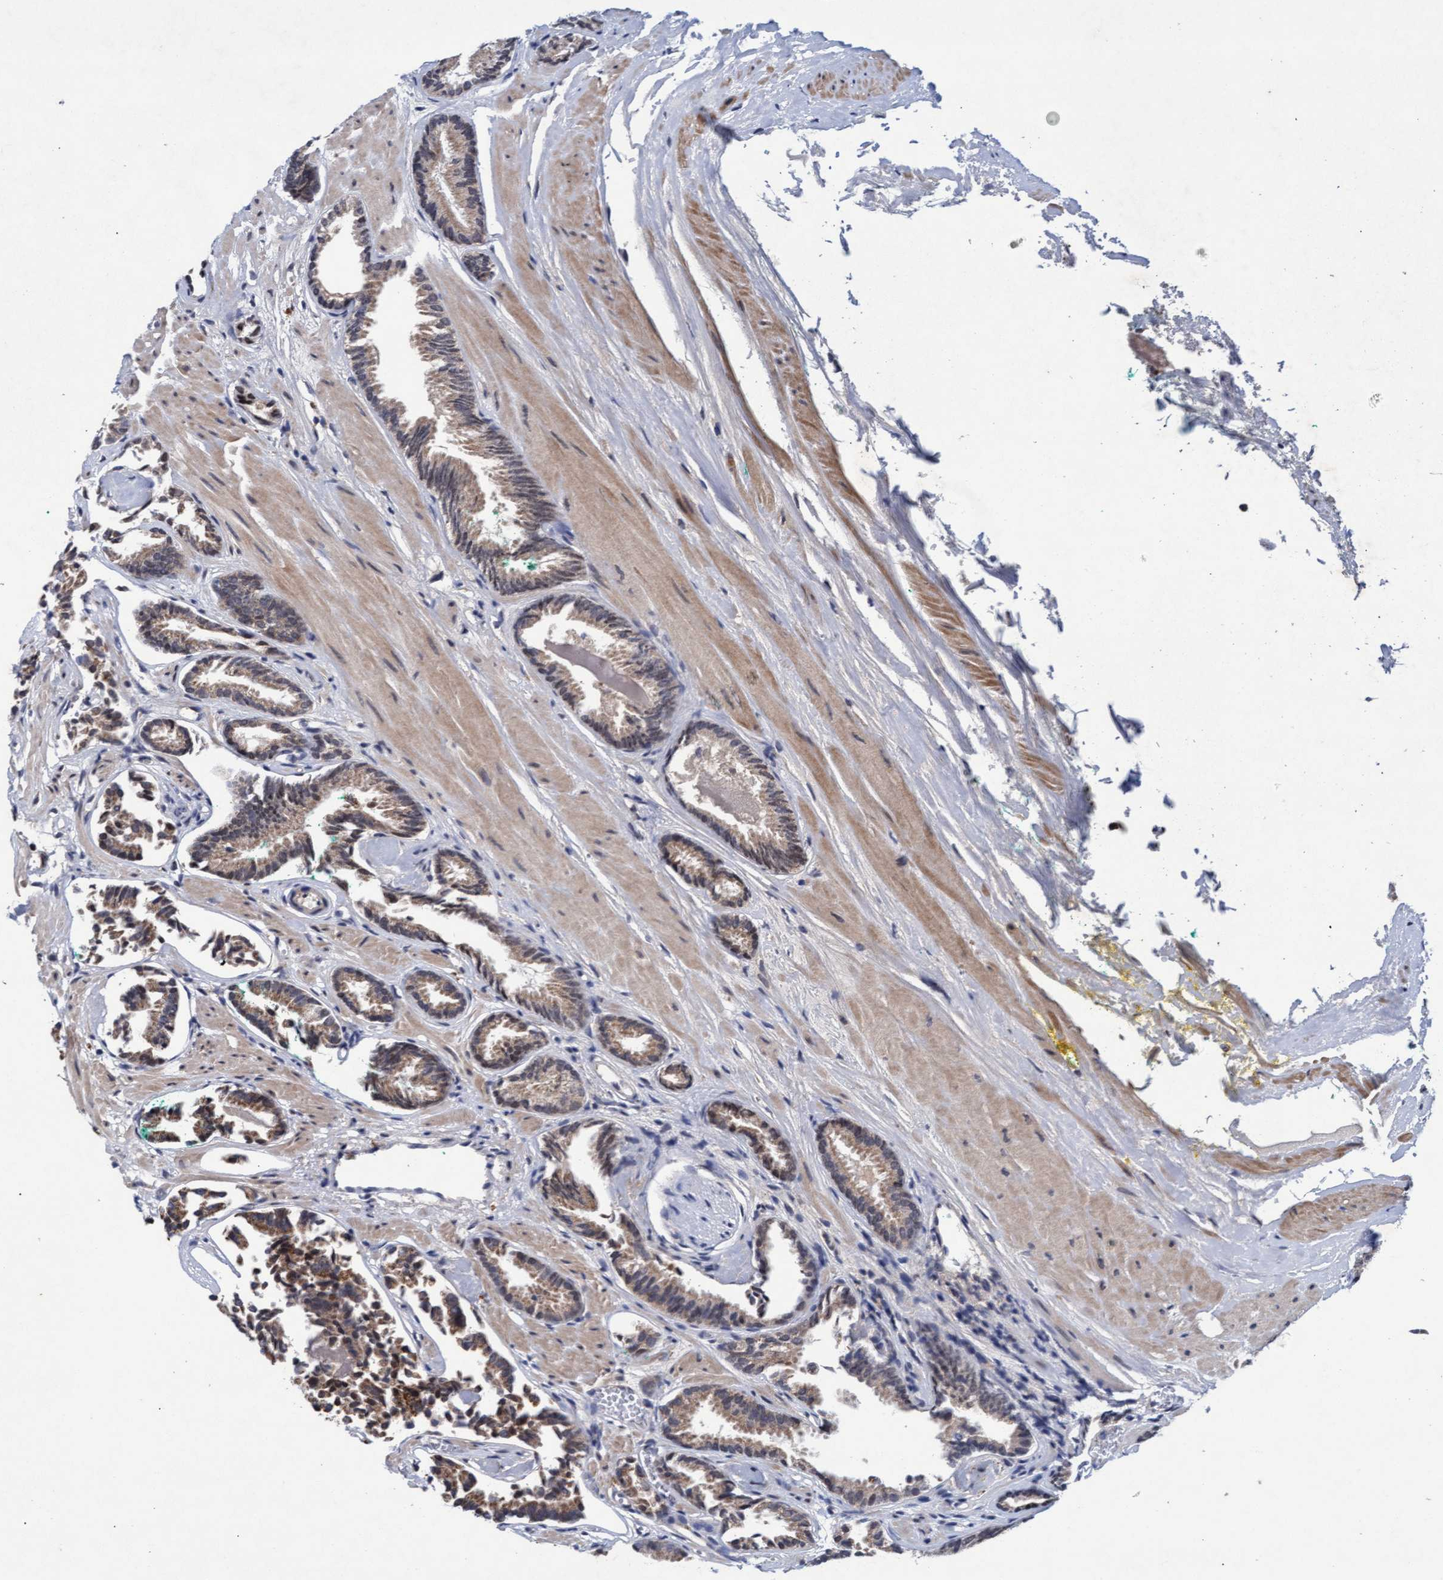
{"staining": {"intensity": "moderate", "quantity": ">75%", "location": "cytoplasmic/membranous"}, "tissue": "prostate cancer", "cell_type": "Tumor cells", "image_type": "cancer", "snomed": [{"axis": "morphology", "description": "Adenocarcinoma, Low grade"}, {"axis": "topography", "description": "Prostate"}], "caption": "An image showing moderate cytoplasmic/membranous positivity in approximately >75% of tumor cells in prostate adenocarcinoma (low-grade), as visualized by brown immunohistochemical staining.", "gene": "MRPL38", "patient": {"sex": "male", "age": 51}}